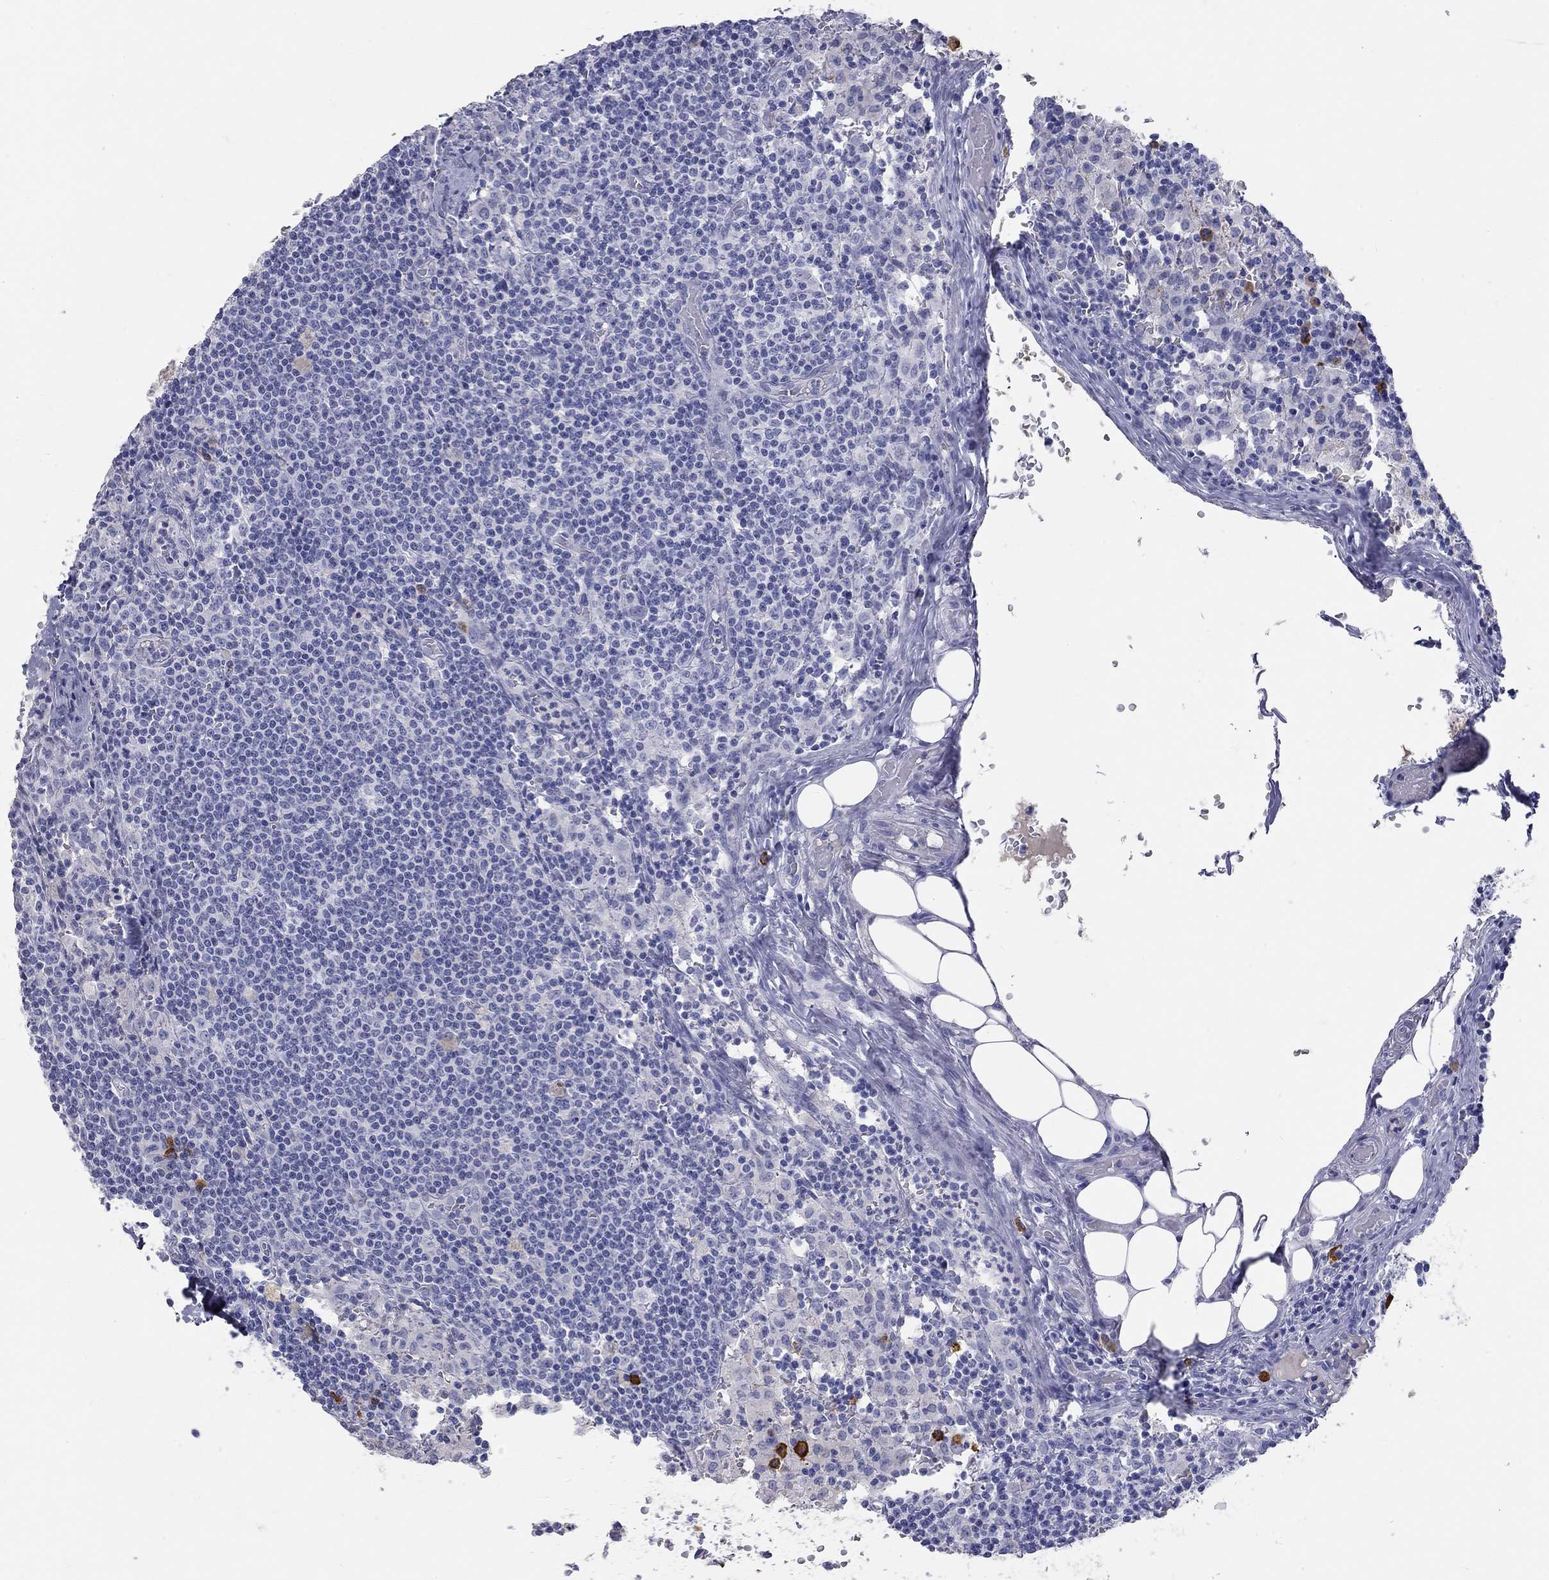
{"staining": {"intensity": "negative", "quantity": "none", "location": "none"}, "tissue": "lymph node", "cell_type": "Germinal center cells", "image_type": "normal", "snomed": [{"axis": "morphology", "description": "Normal tissue, NOS"}, {"axis": "topography", "description": "Lymph node"}], "caption": "Germinal center cells are negative for protein expression in unremarkable human lymph node. (DAB immunohistochemistry (IHC), high magnification).", "gene": "PHOX2B", "patient": {"sex": "male", "age": 62}}